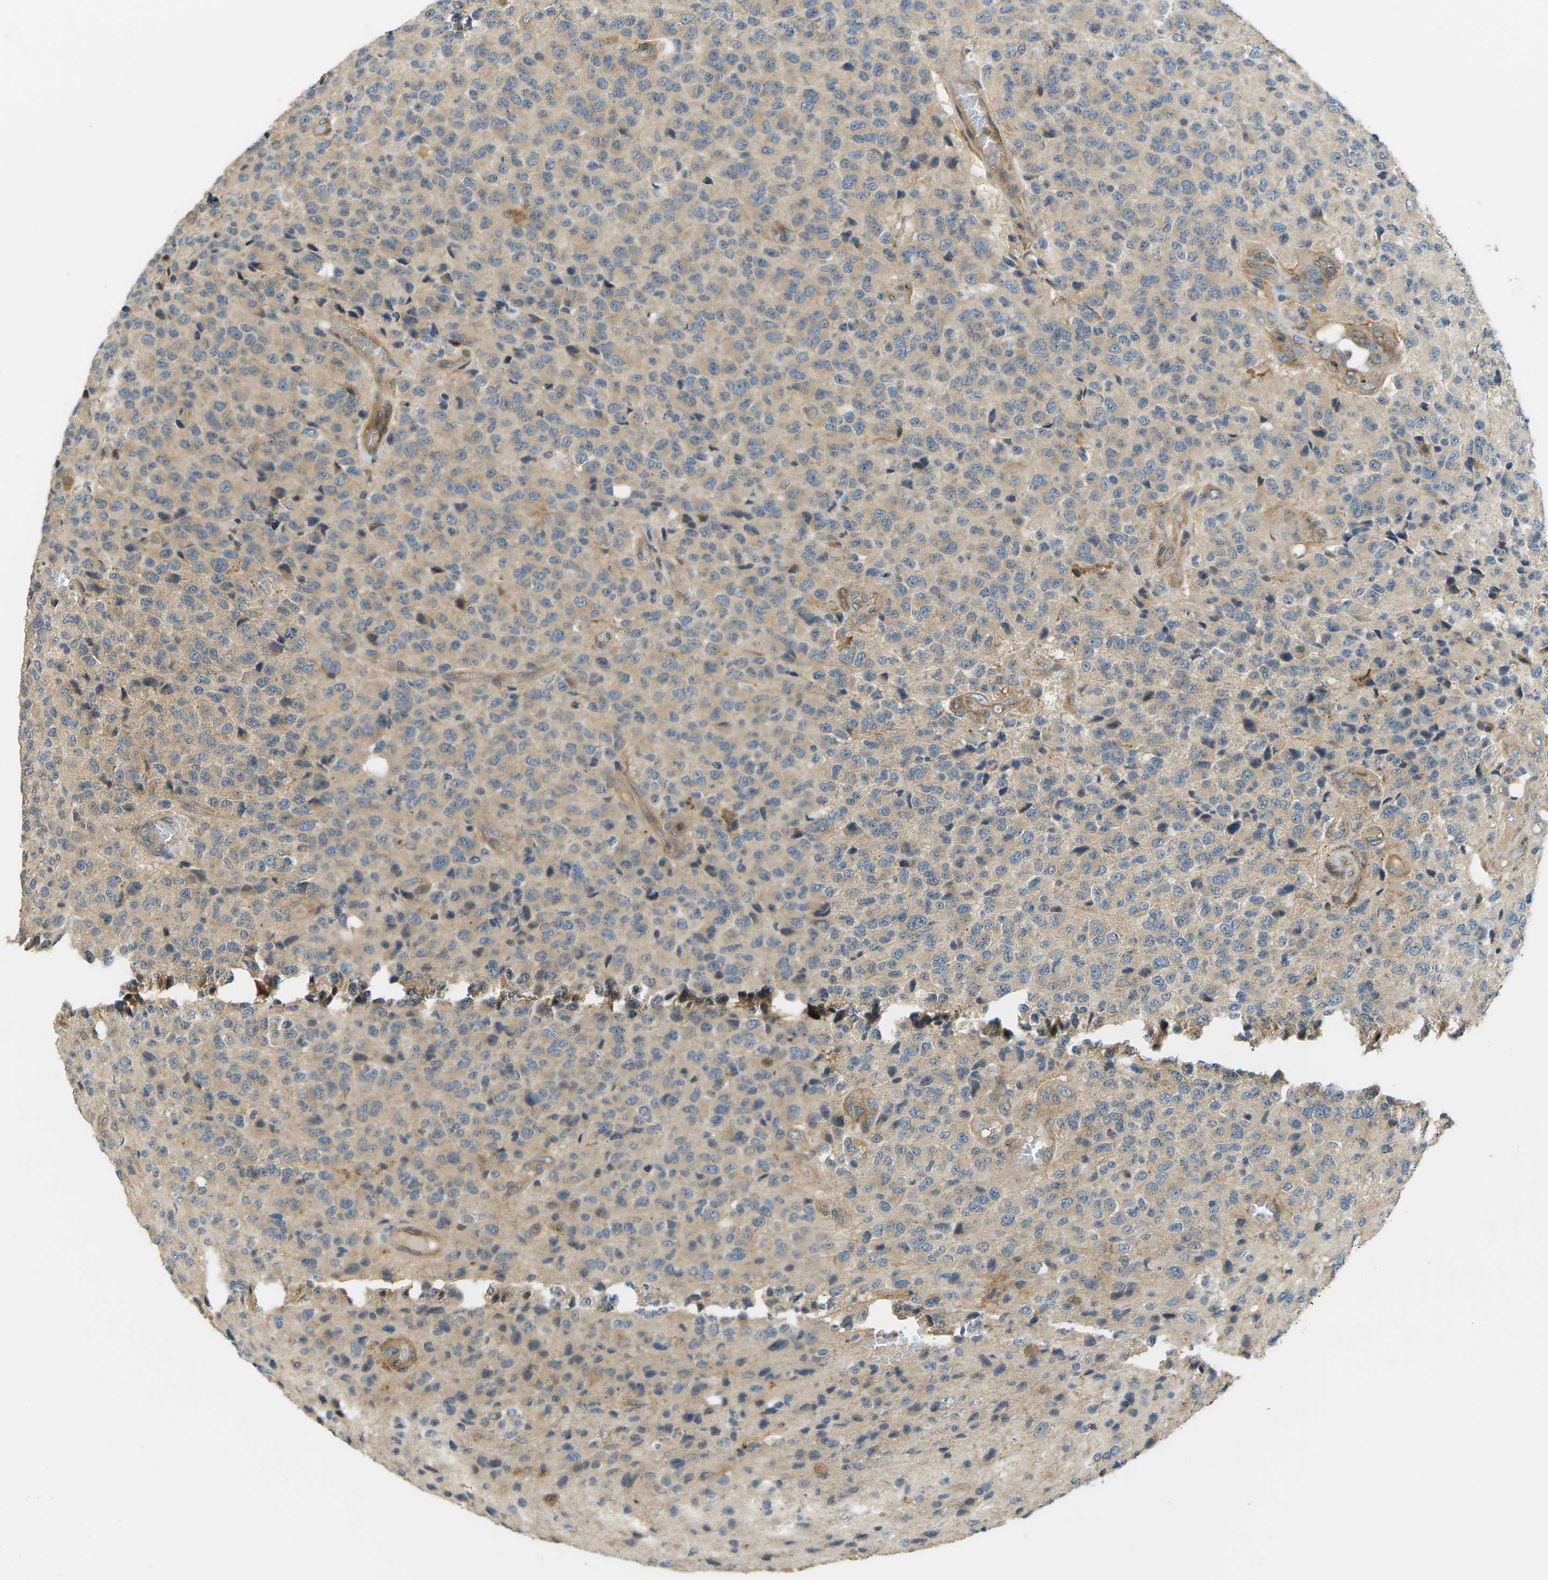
{"staining": {"intensity": "weak", "quantity": "<25%", "location": "cytoplasmic/membranous"}, "tissue": "glioma", "cell_type": "Tumor cells", "image_type": "cancer", "snomed": [{"axis": "morphology", "description": "Glioma, malignant, High grade"}, {"axis": "topography", "description": "pancreas cauda"}], "caption": "Tumor cells are negative for protein expression in human malignant glioma (high-grade).", "gene": "DDHD2", "patient": {"sex": "male", "age": 60}}